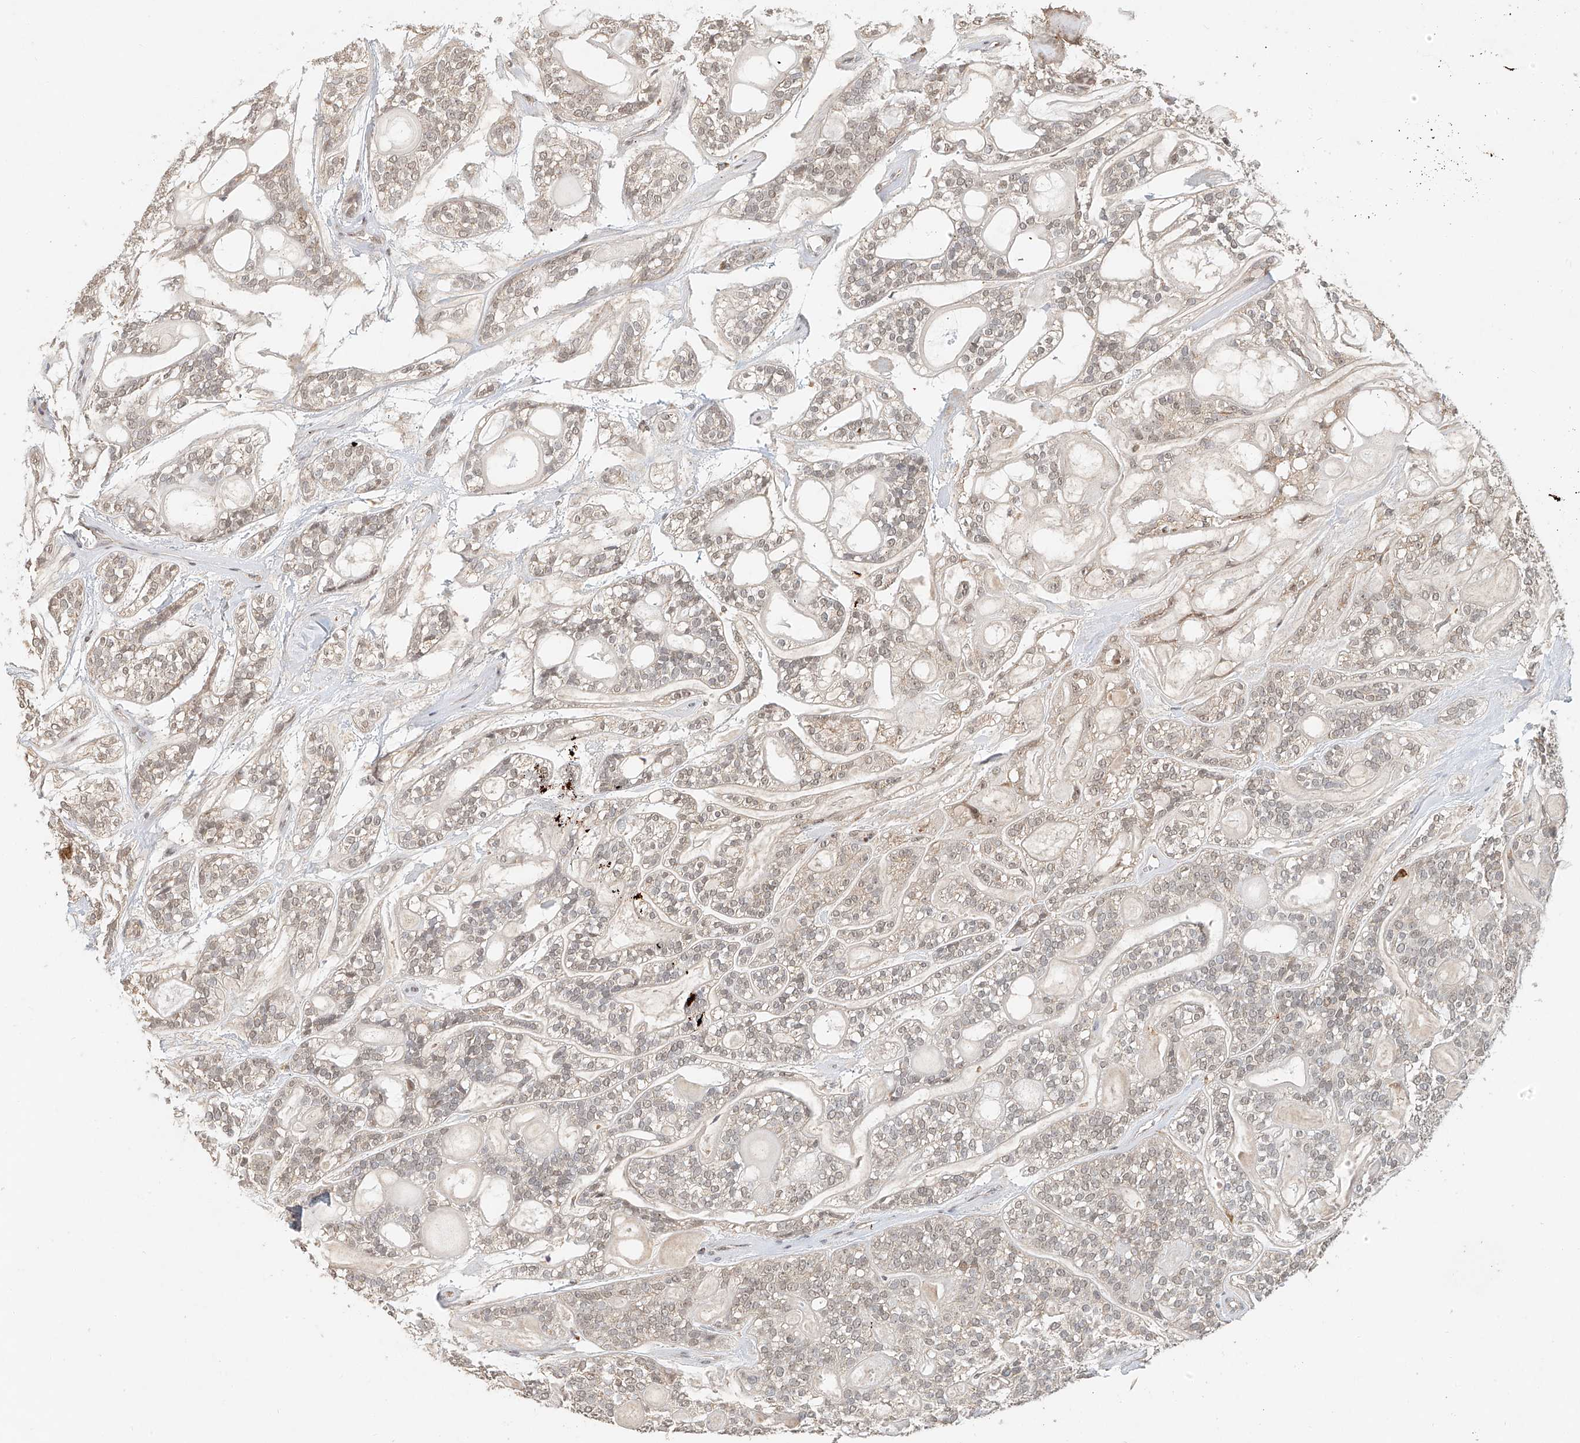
{"staining": {"intensity": "negative", "quantity": "none", "location": "none"}, "tissue": "head and neck cancer", "cell_type": "Tumor cells", "image_type": "cancer", "snomed": [{"axis": "morphology", "description": "Adenocarcinoma, NOS"}, {"axis": "topography", "description": "Head-Neck"}], "caption": "Immunohistochemical staining of human head and neck cancer reveals no significant expression in tumor cells. (DAB (3,3'-diaminobenzidine) immunohistochemistry (IHC) with hematoxylin counter stain).", "gene": "SYTL3", "patient": {"sex": "male", "age": 66}}